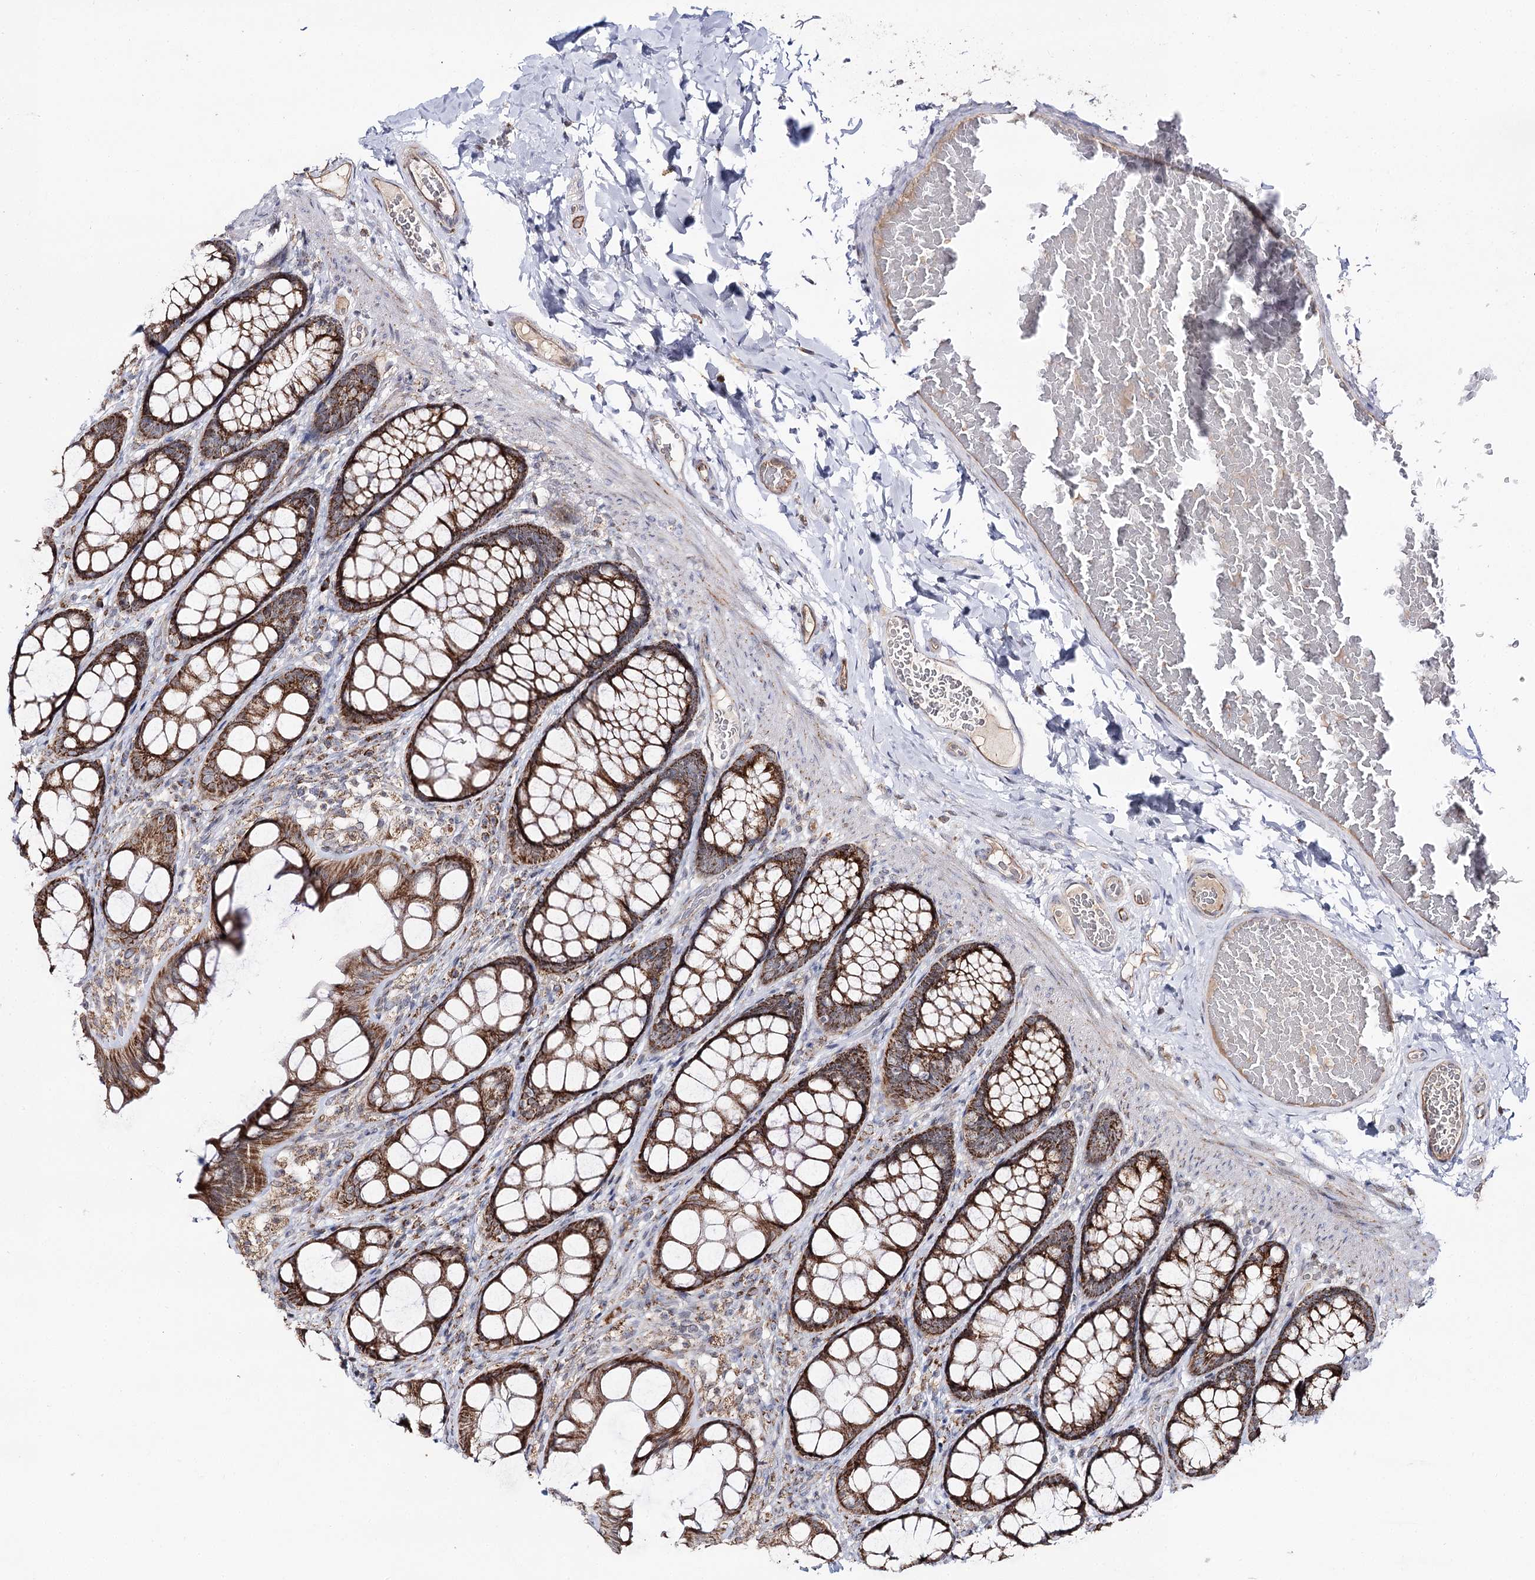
{"staining": {"intensity": "moderate", "quantity": ">75%", "location": "cytoplasmic/membranous"}, "tissue": "colon", "cell_type": "Endothelial cells", "image_type": "normal", "snomed": [{"axis": "morphology", "description": "Normal tissue, NOS"}, {"axis": "topography", "description": "Colon"}], "caption": "A brown stain shows moderate cytoplasmic/membranous positivity of a protein in endothelial cells of normal colon. (Brightfield microscopy of DAB IHC at high magnification).", "gene": "CBR4", "patient": {"sex": "male", "age": 47}}